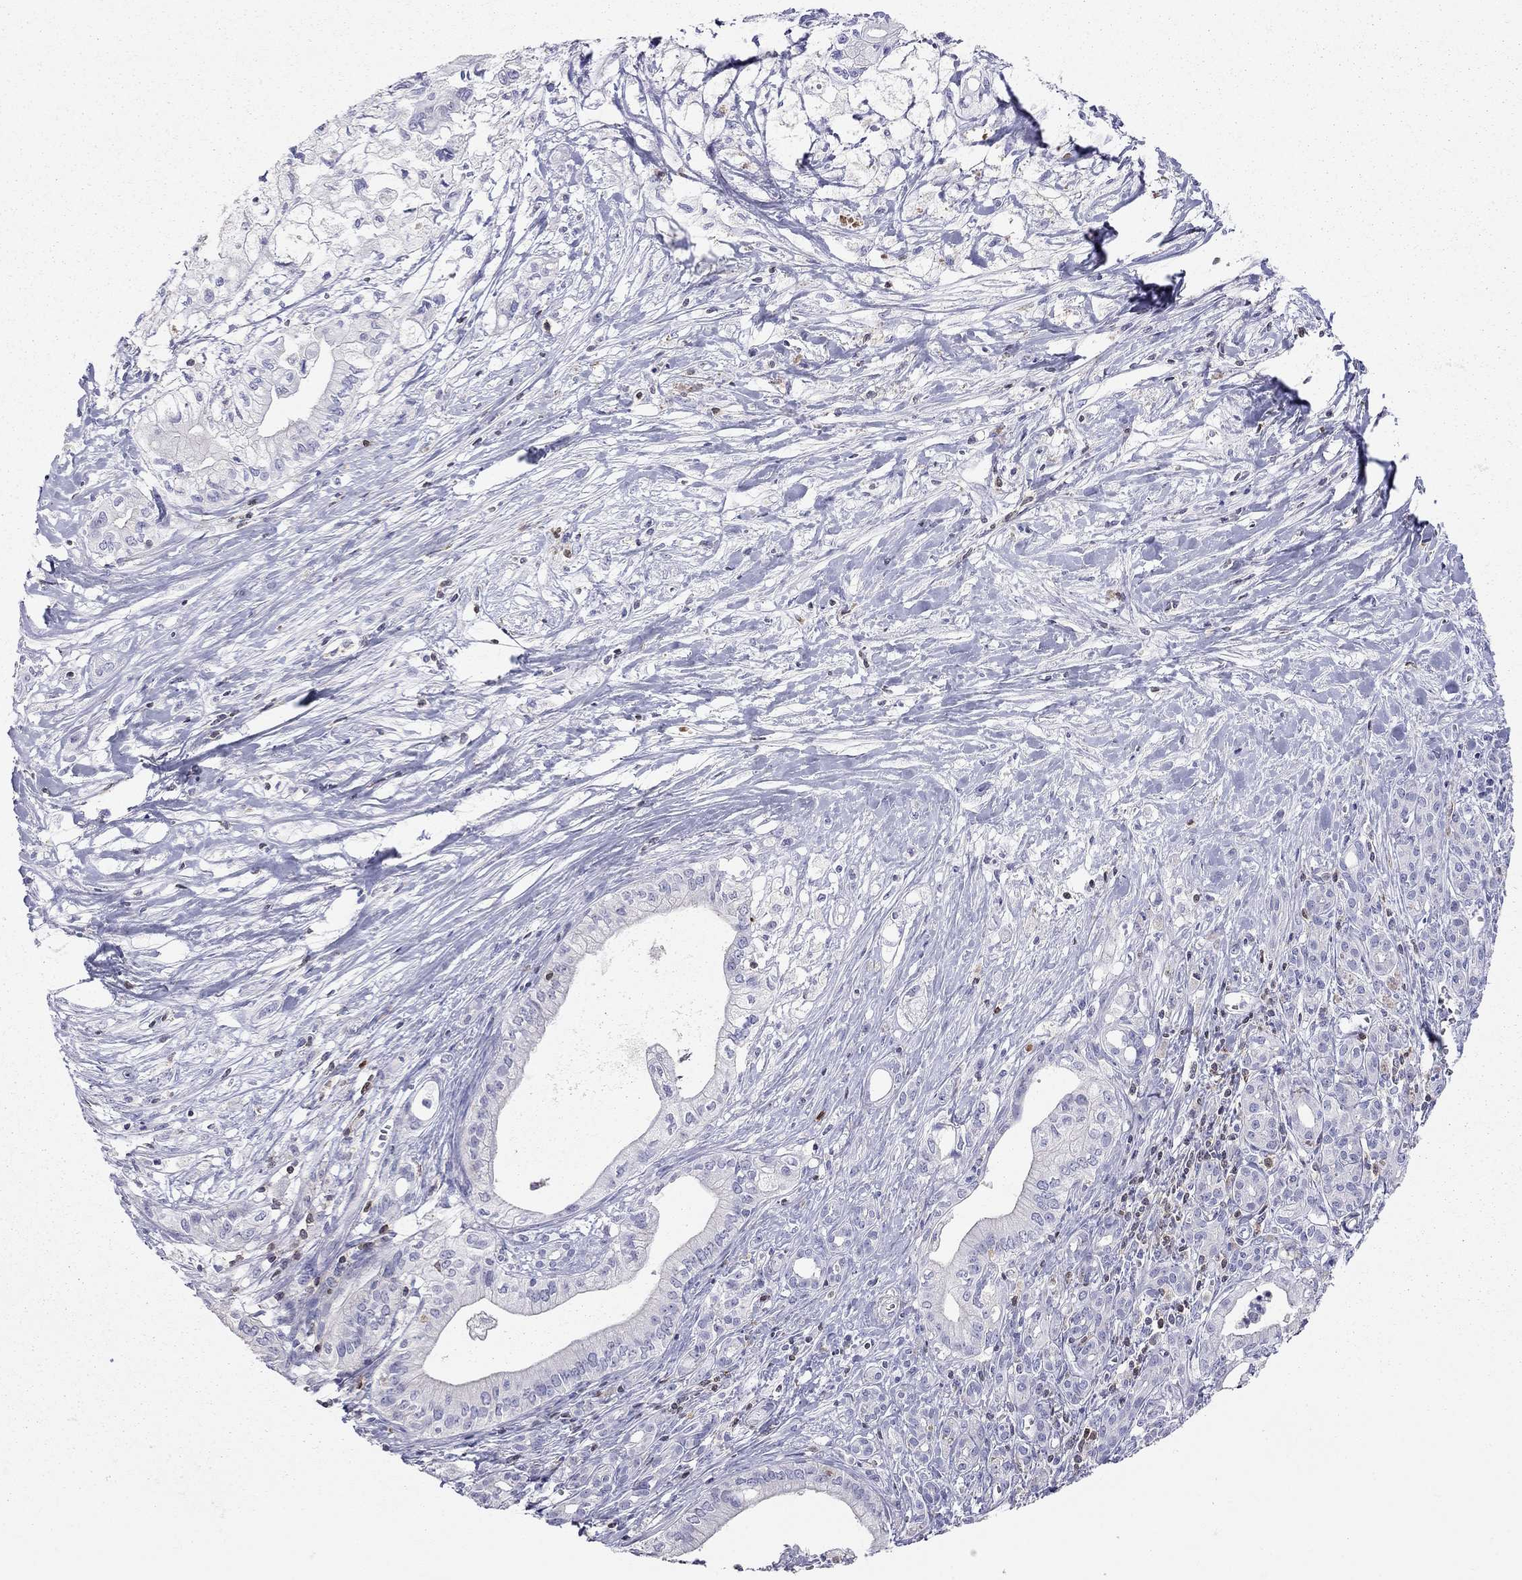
{"staining": {"intensity": "negative", "quantity": "none", "location": "none"}, "tissue": "pancreatic cancer", "cell_type": "Tumor cells", "image_type": "cancer", "snomed": [{"axis": "morphology", "description": "Adenocarcinoma, NOS"}, {"axis": "topography", "description": "Pancreas"}], "caption": "This is an immunohistochemistry (IHC) photomicrograph of human pancreatic cancer (adenocarcinoma). There is no positivity in tumor cells.", "gene": "SH2D2A", "patient": {"sex": "male", "age": 71}}